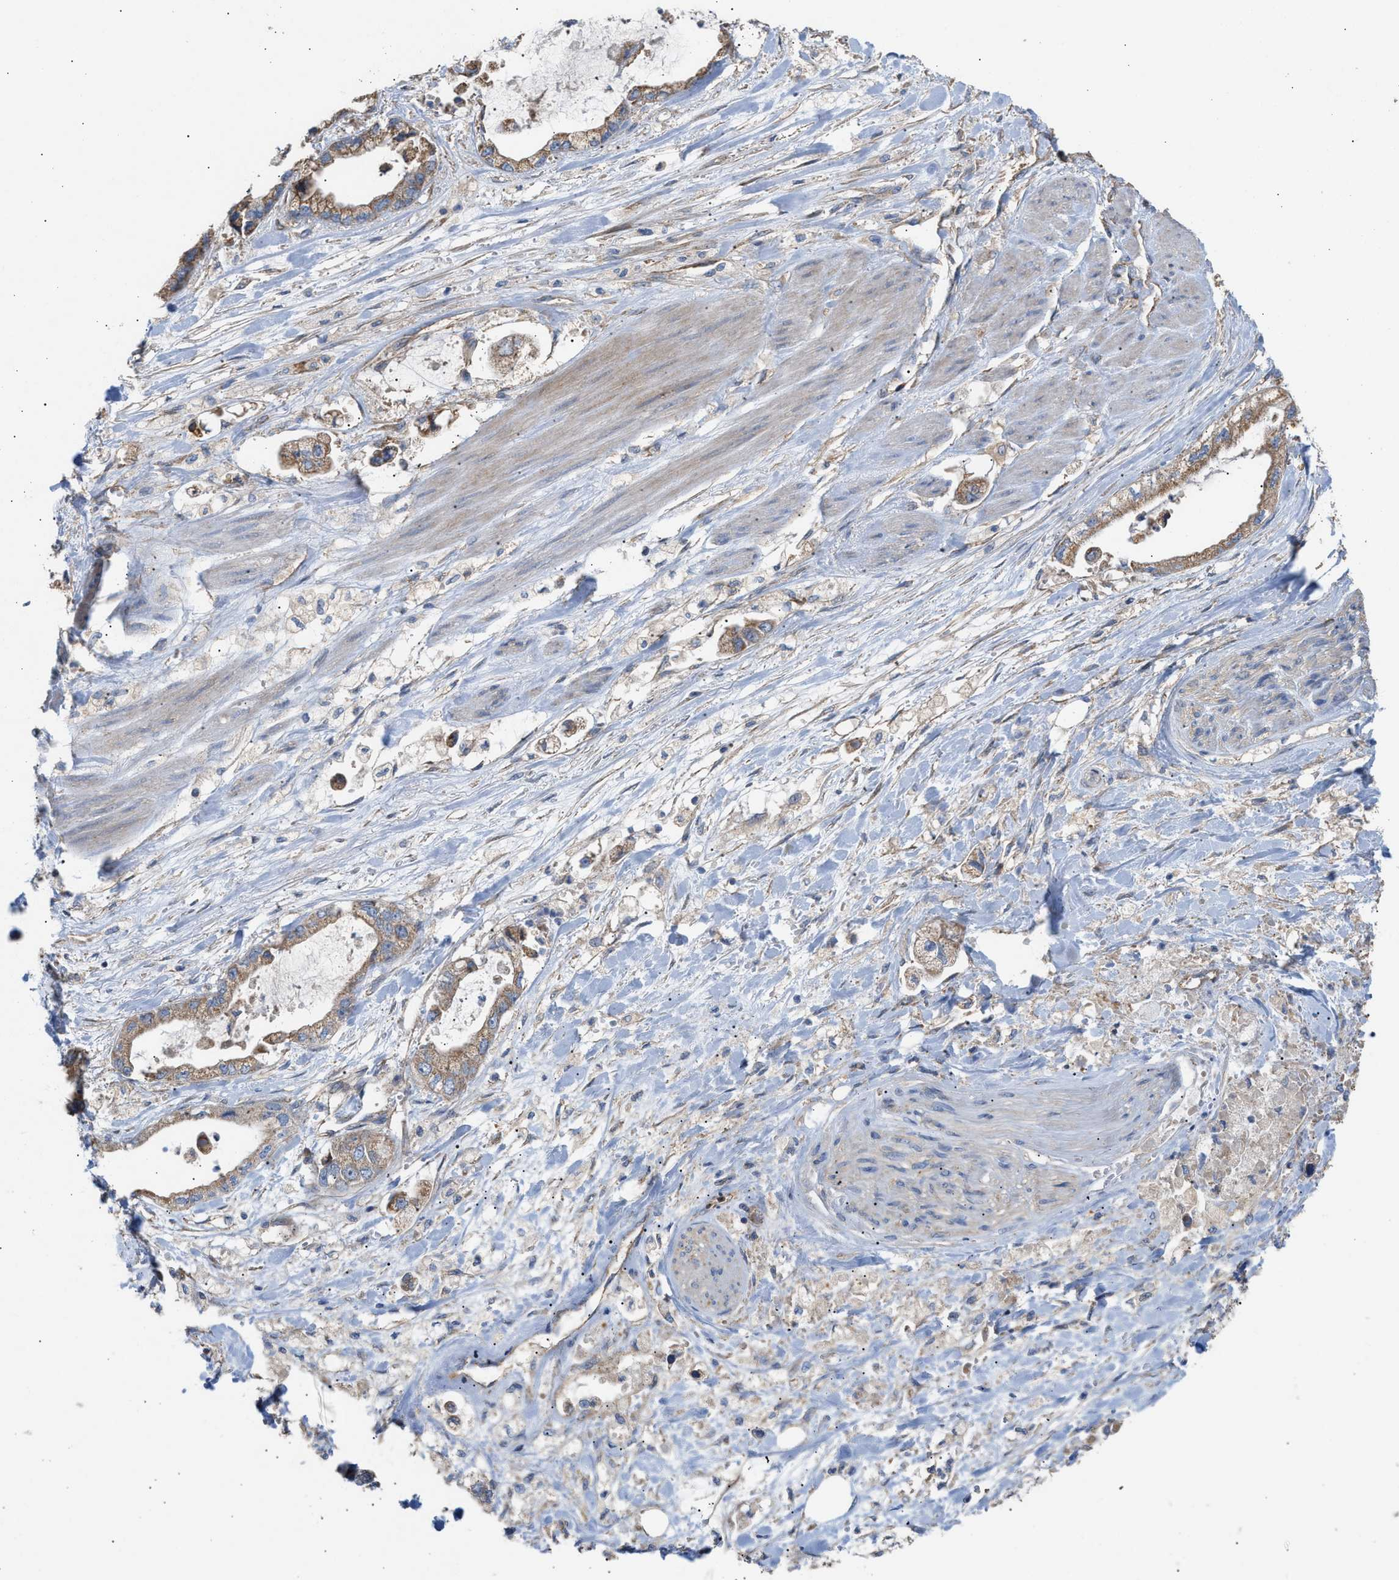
{"staining": {"intensity": "weak", "quantity": ">75%", "location": "cytoplasmic/membranous"}, "tissue": "stomach cancer", "cell_type": "Tumor cells", "image_type": "cancer", "snomed": [{"axis": "morphology", "description": "Normal tissue, NOS"}, {"axis": "morphology", "description": "Adenocarcinoma, NOS"}, {"axis": "topography", "description": "Stomach"}], "caption": "IHC (DAB) staining of adenocarcinoma (stomach) shows weak cytoplasmic/membranous protein staining in about >75% of tumor cells.", "gene": "OXSM", "patient": {"sex": "male", "age": 62}}